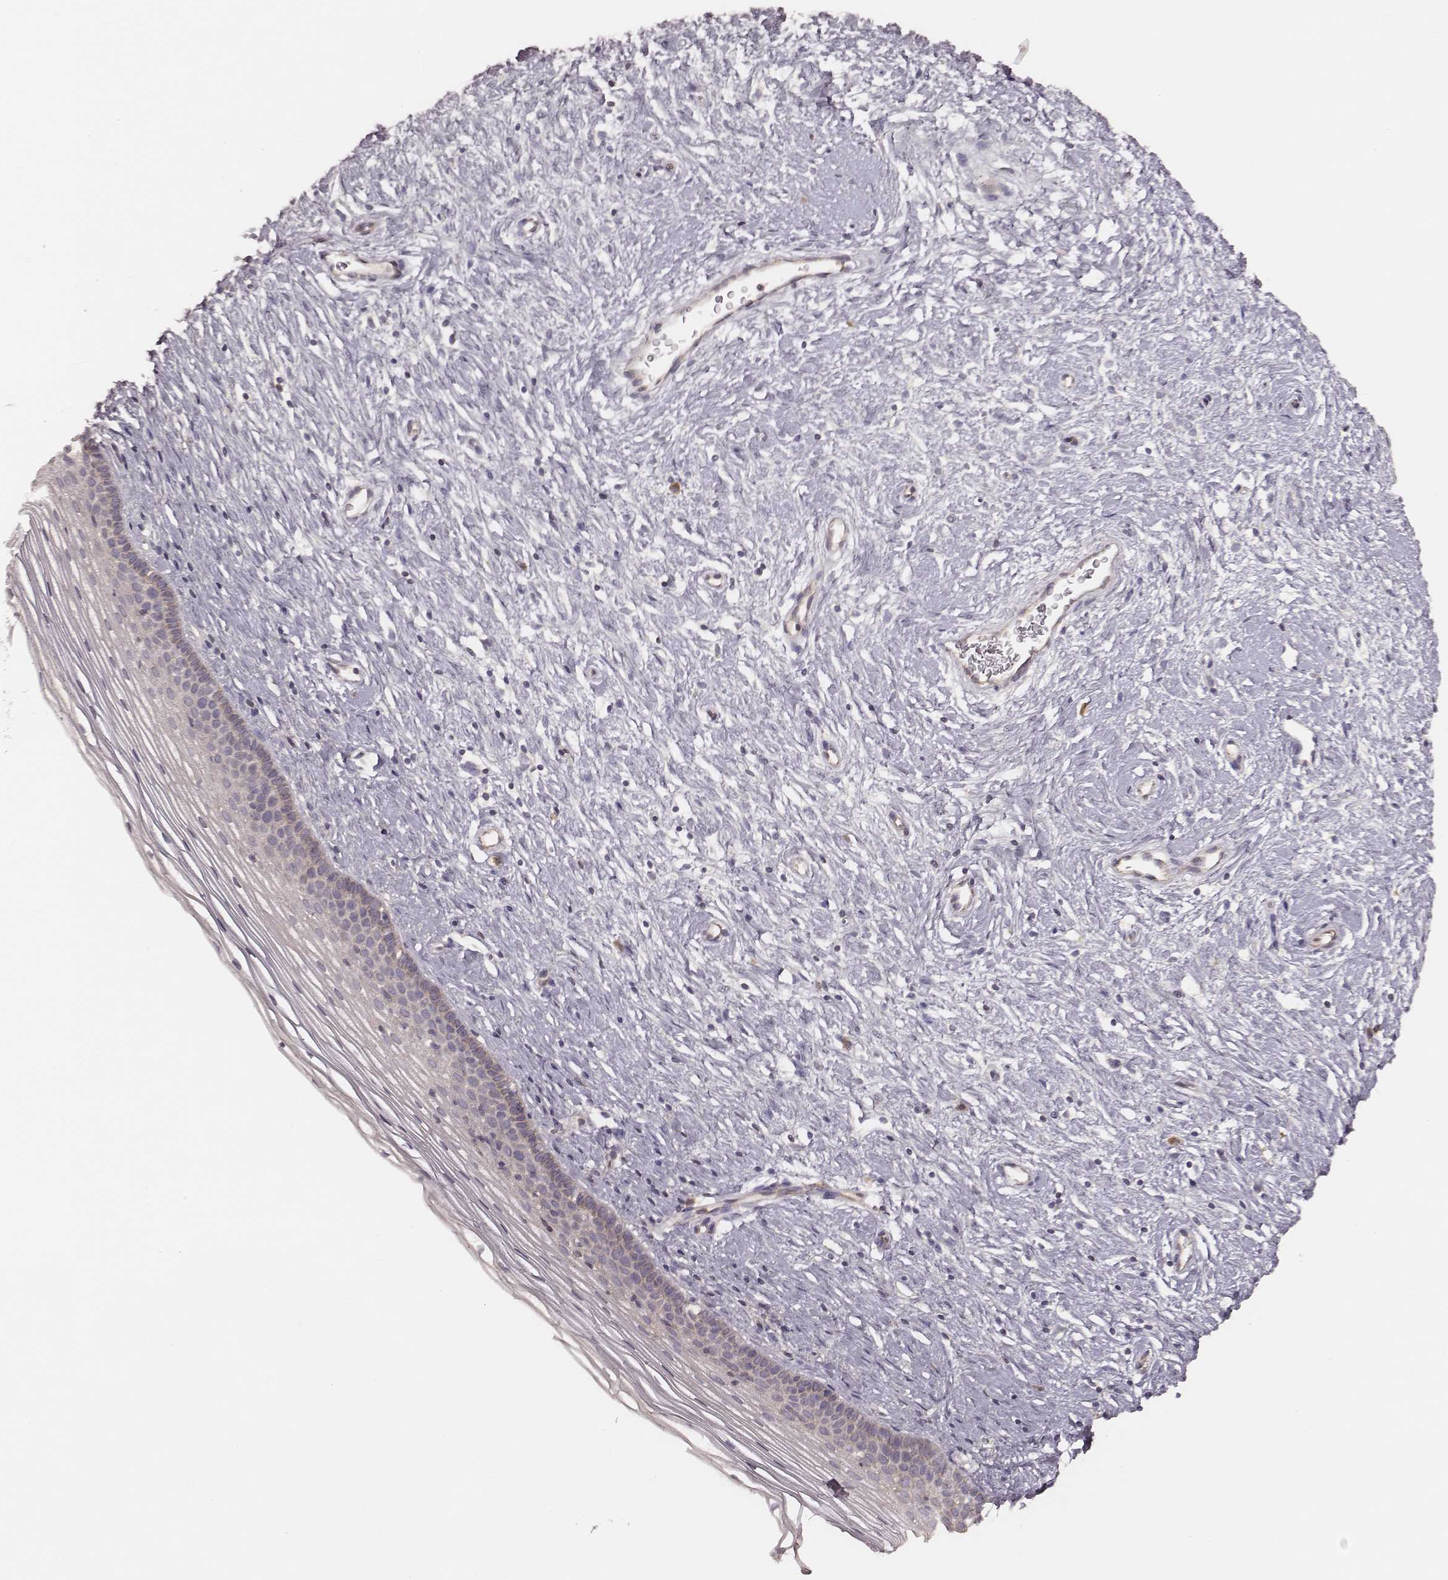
{"staining": {"intensity": "moderate", "quantity": ">75%", "location": "cytoplasmic/membranous"}, "tissue": "cervix", "cell_type": "Glandular cells", "image_type": "normal", "snomed": [{"axis": "morphology", "description": "Normal tissue, NOS"}, {"axis": "topography", "description": "Cervix"}], "caption": "Human cervix stained with a brown dye reveals moderate cytoplasmic/membranous positive positivity in about >75% of glandular cells.", "gene": "CARS1", "patient": {"sex": "female", "age": 39}}